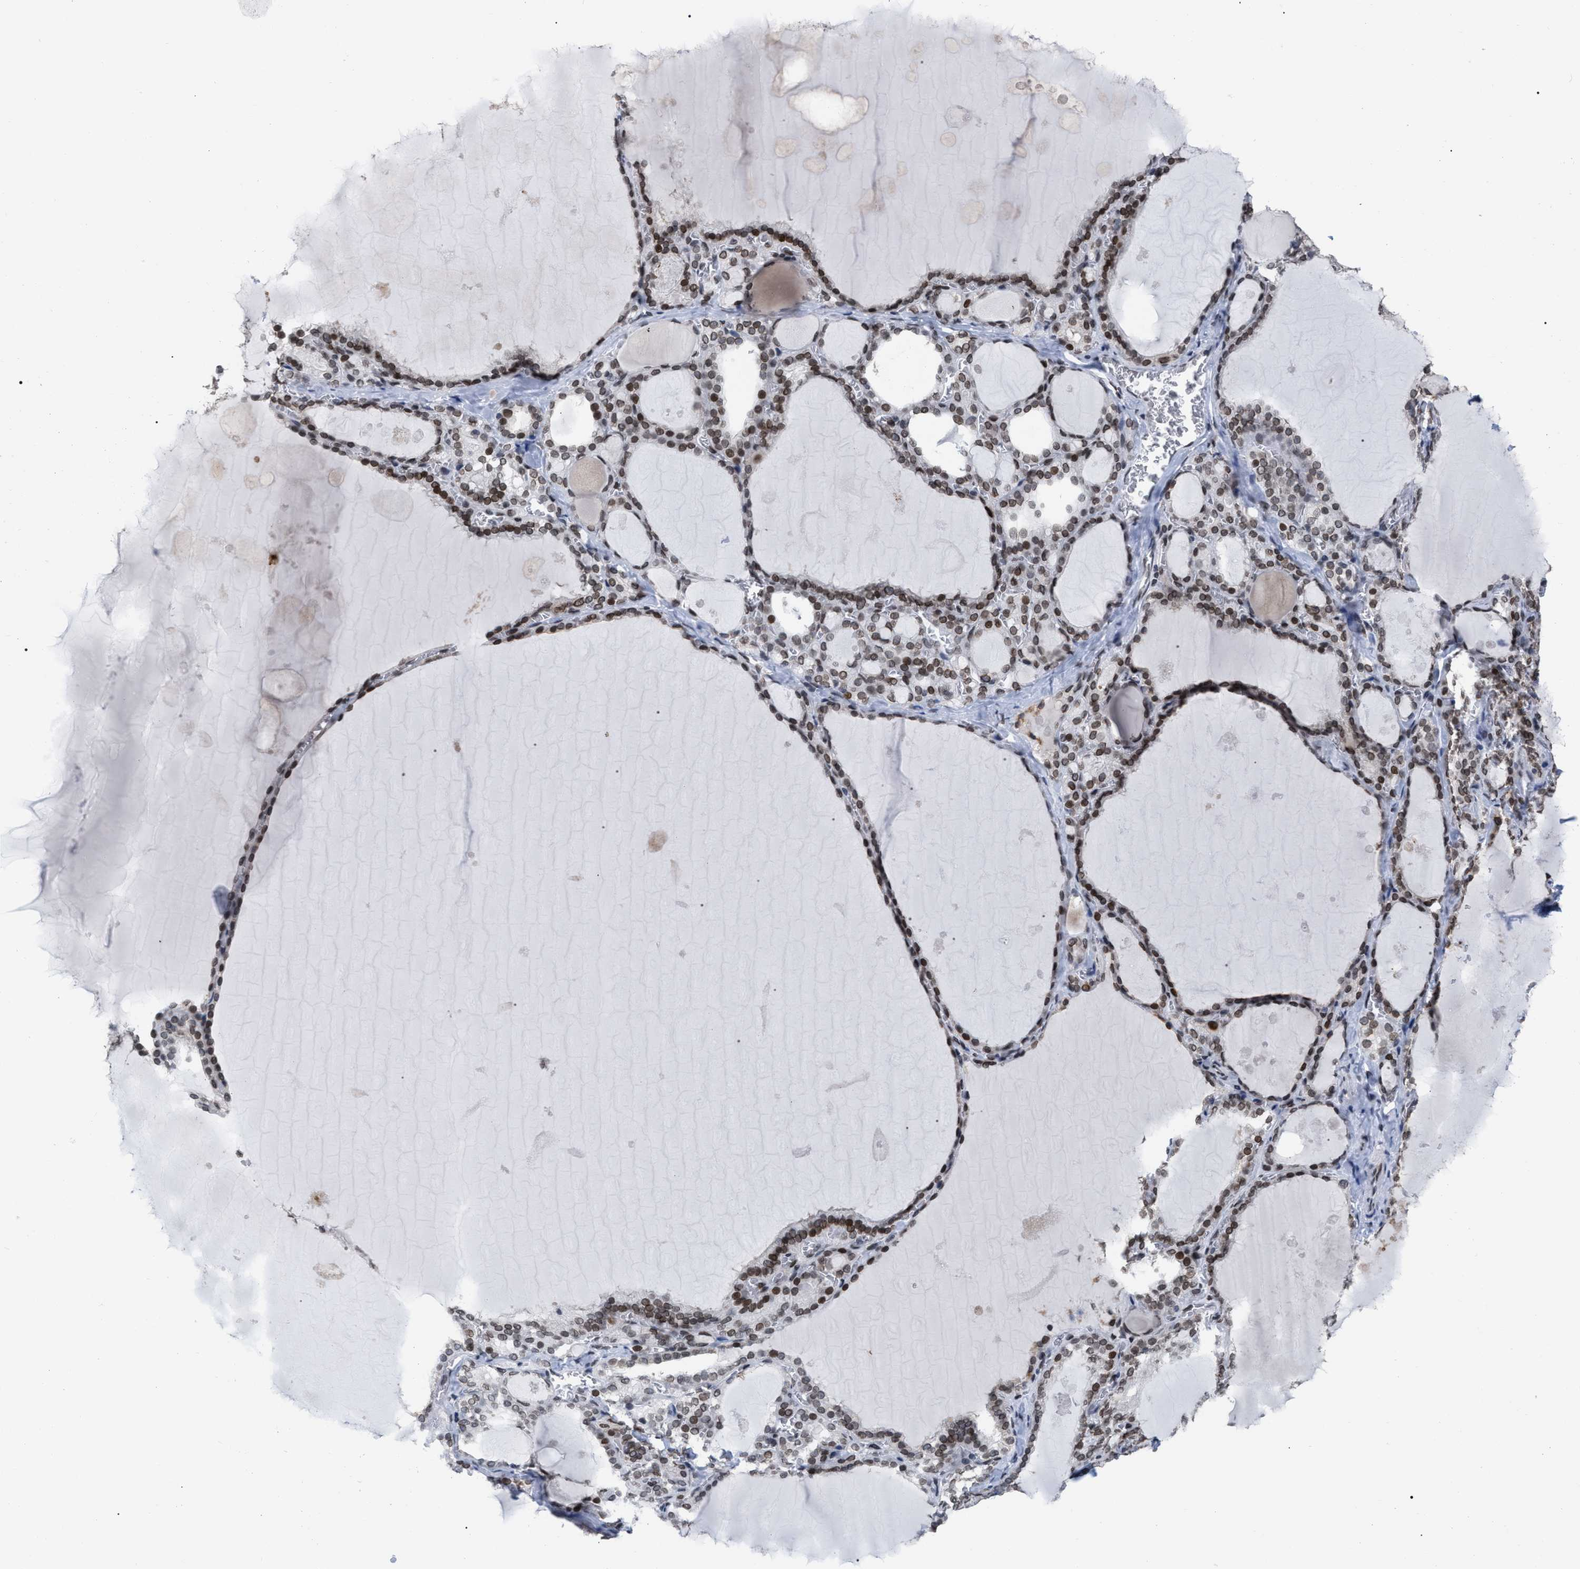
{"staining": {"intensity": "moderate", "quantity": ">75%", "location": "cytoplasmic/membranous,nuclear"}, "tissue": "thyroid gland", "cell_type": "Glandular cells", "image_type": "normal", "snomed": [{"axis": "morphology", "description": "Normal tissue, NOS"}, {"axis": "topography", "description": "Thyroid gland"}], "caption": "Protein staining by immunohistochemistry (IHC) exhibits moderate cytoplasmic/membranous,nuclear expression in about >75% of glandular cells in normal thyroid gland. The protein is stained brown, and the nuclei are stained in blue (DAB (3,3'-diaminobenzidine) IHC with brightfield microscopy, high magnification).", "gene": "TPR", "patient": {"sex": "male", "age": 56}}